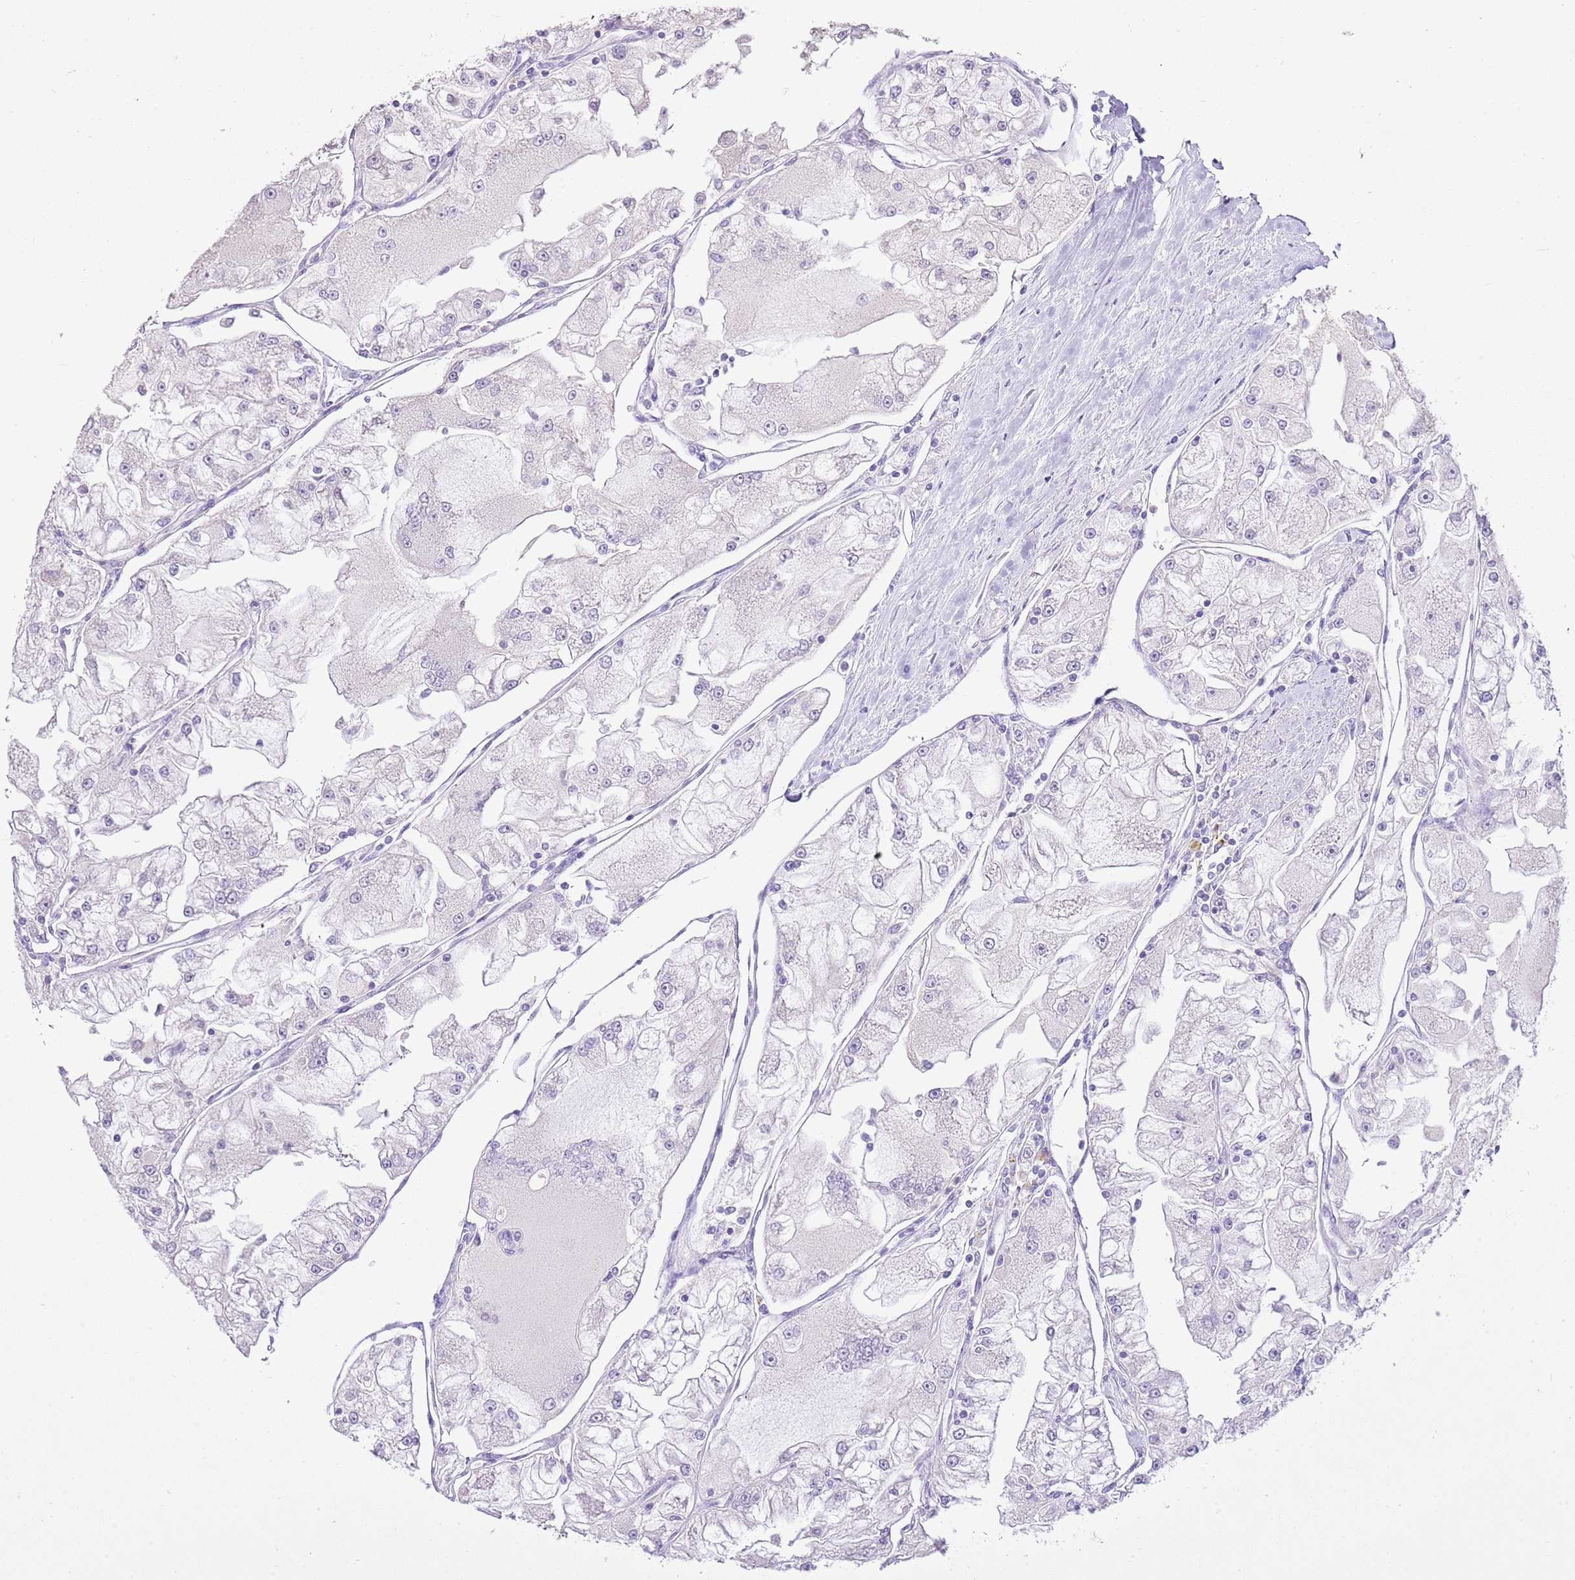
{"staining": {"intensity": "negative", "quantity": "none", "location": "none"}, "tissue": "renal cancer", "cell_type": "Tumor cells", "image_type": "cancer", "snomed": [{"axis": "morphology", "description": "Adenocarcinoma, NOS"}, {"axis": "topography", "description": "Kidney"}], "caption": "A micrograph of renal cancer (adenocarcinoma) stained for a protein displays no brown staining in tumor cells. (DAB IHC visualized using brightfield microscopy, high magnification).", "gene": "XPO7", "patient": {"sex": "female", "age": 72}}